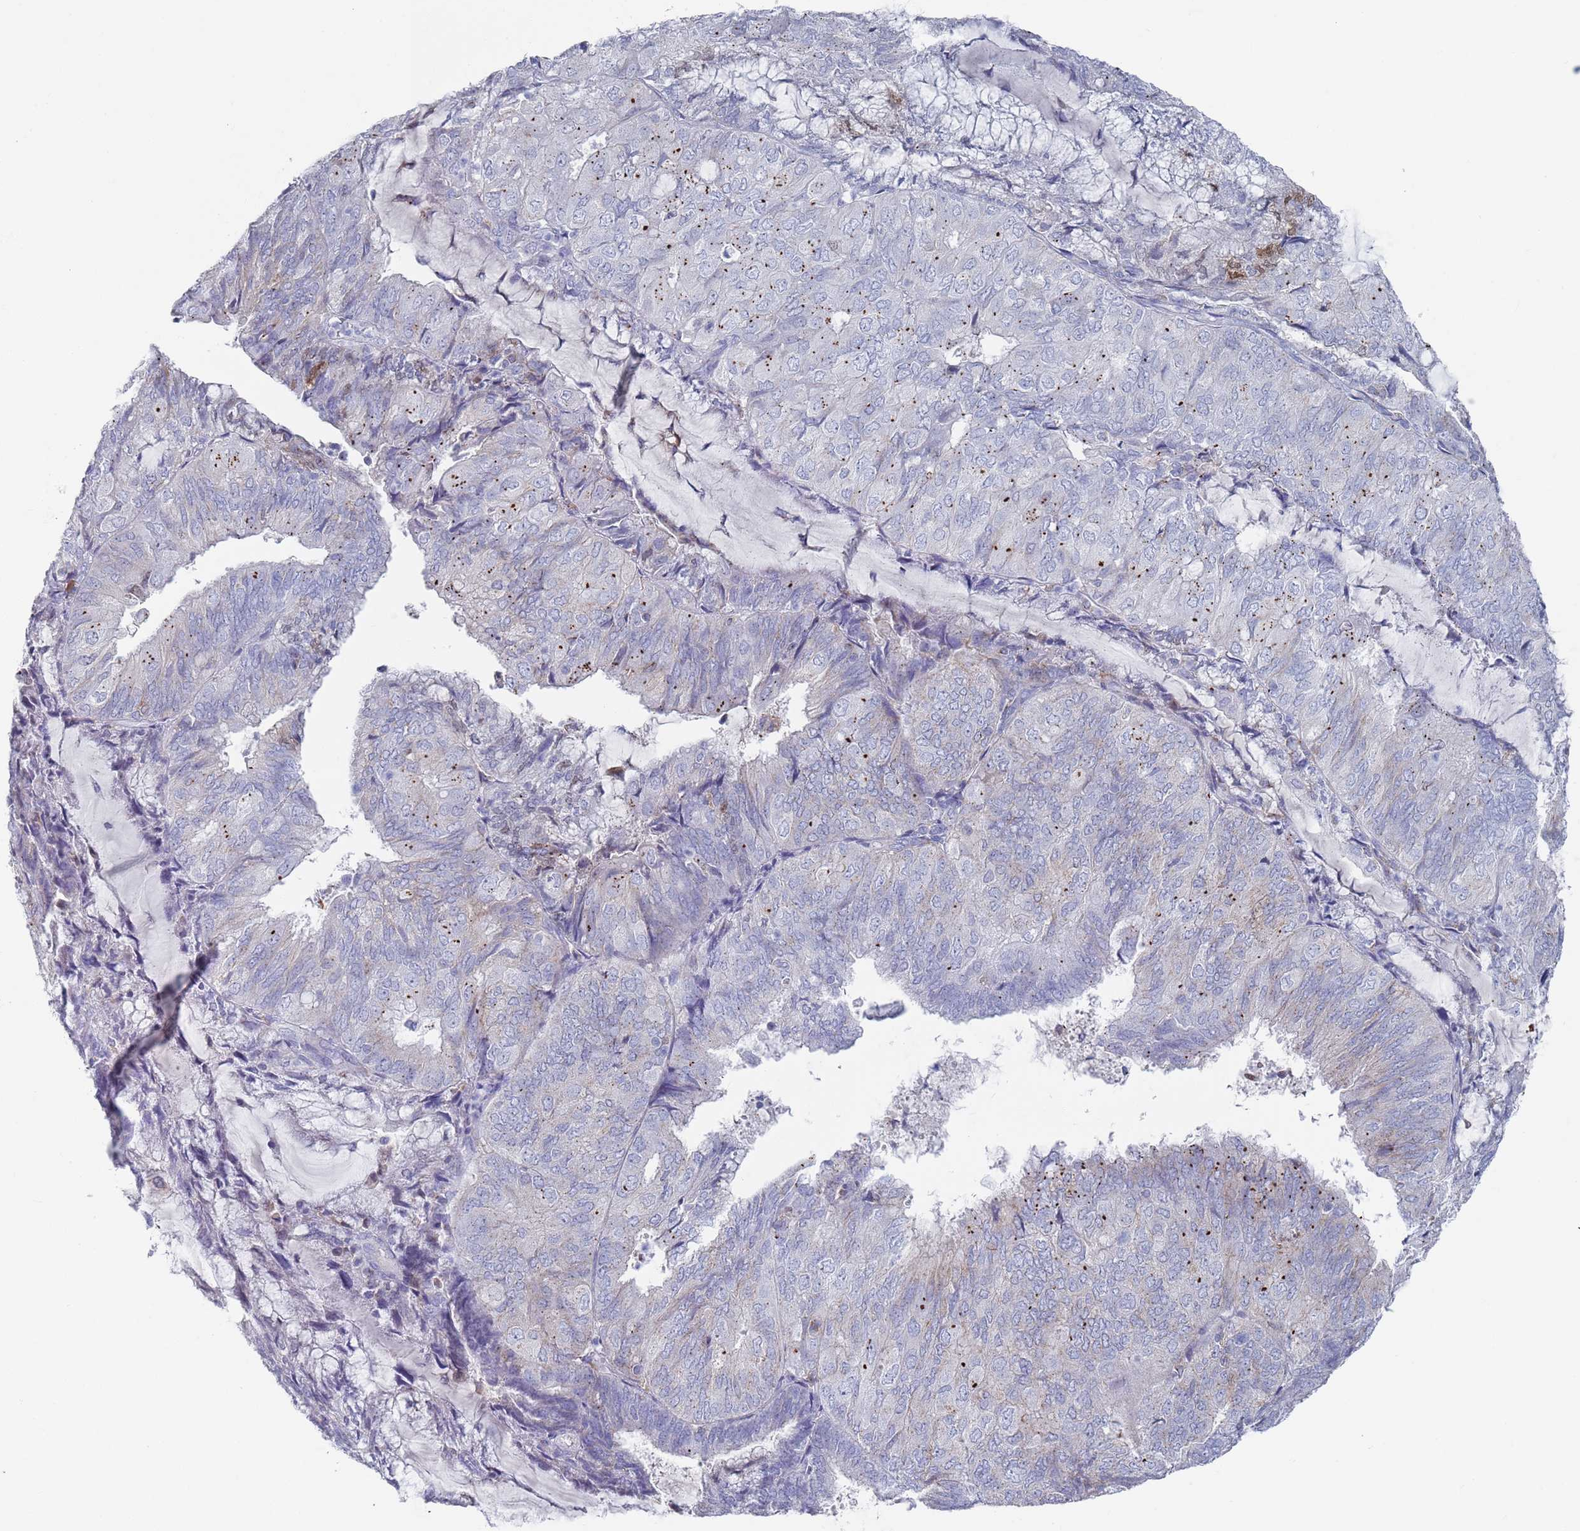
{"staining": {"intensity": "moderate", "quantity": "<25%", "location": "cytoplasmic/membranous"}, "tissue": "endometrial cancer", "cell_type": "Tumor cells", "image_type": "cancer", "snomed": [{"axis": "morphology", "description": "Adenocarcinoma, NOS"}, {"axis": "topography", "description": "Endometrium"}], "caption": "Human endometrial cancer stained with a protein marker shows moderate staining in tumor cells.", "gene": "MAT1A", "patient": {"sex": "female", "age": 81}}